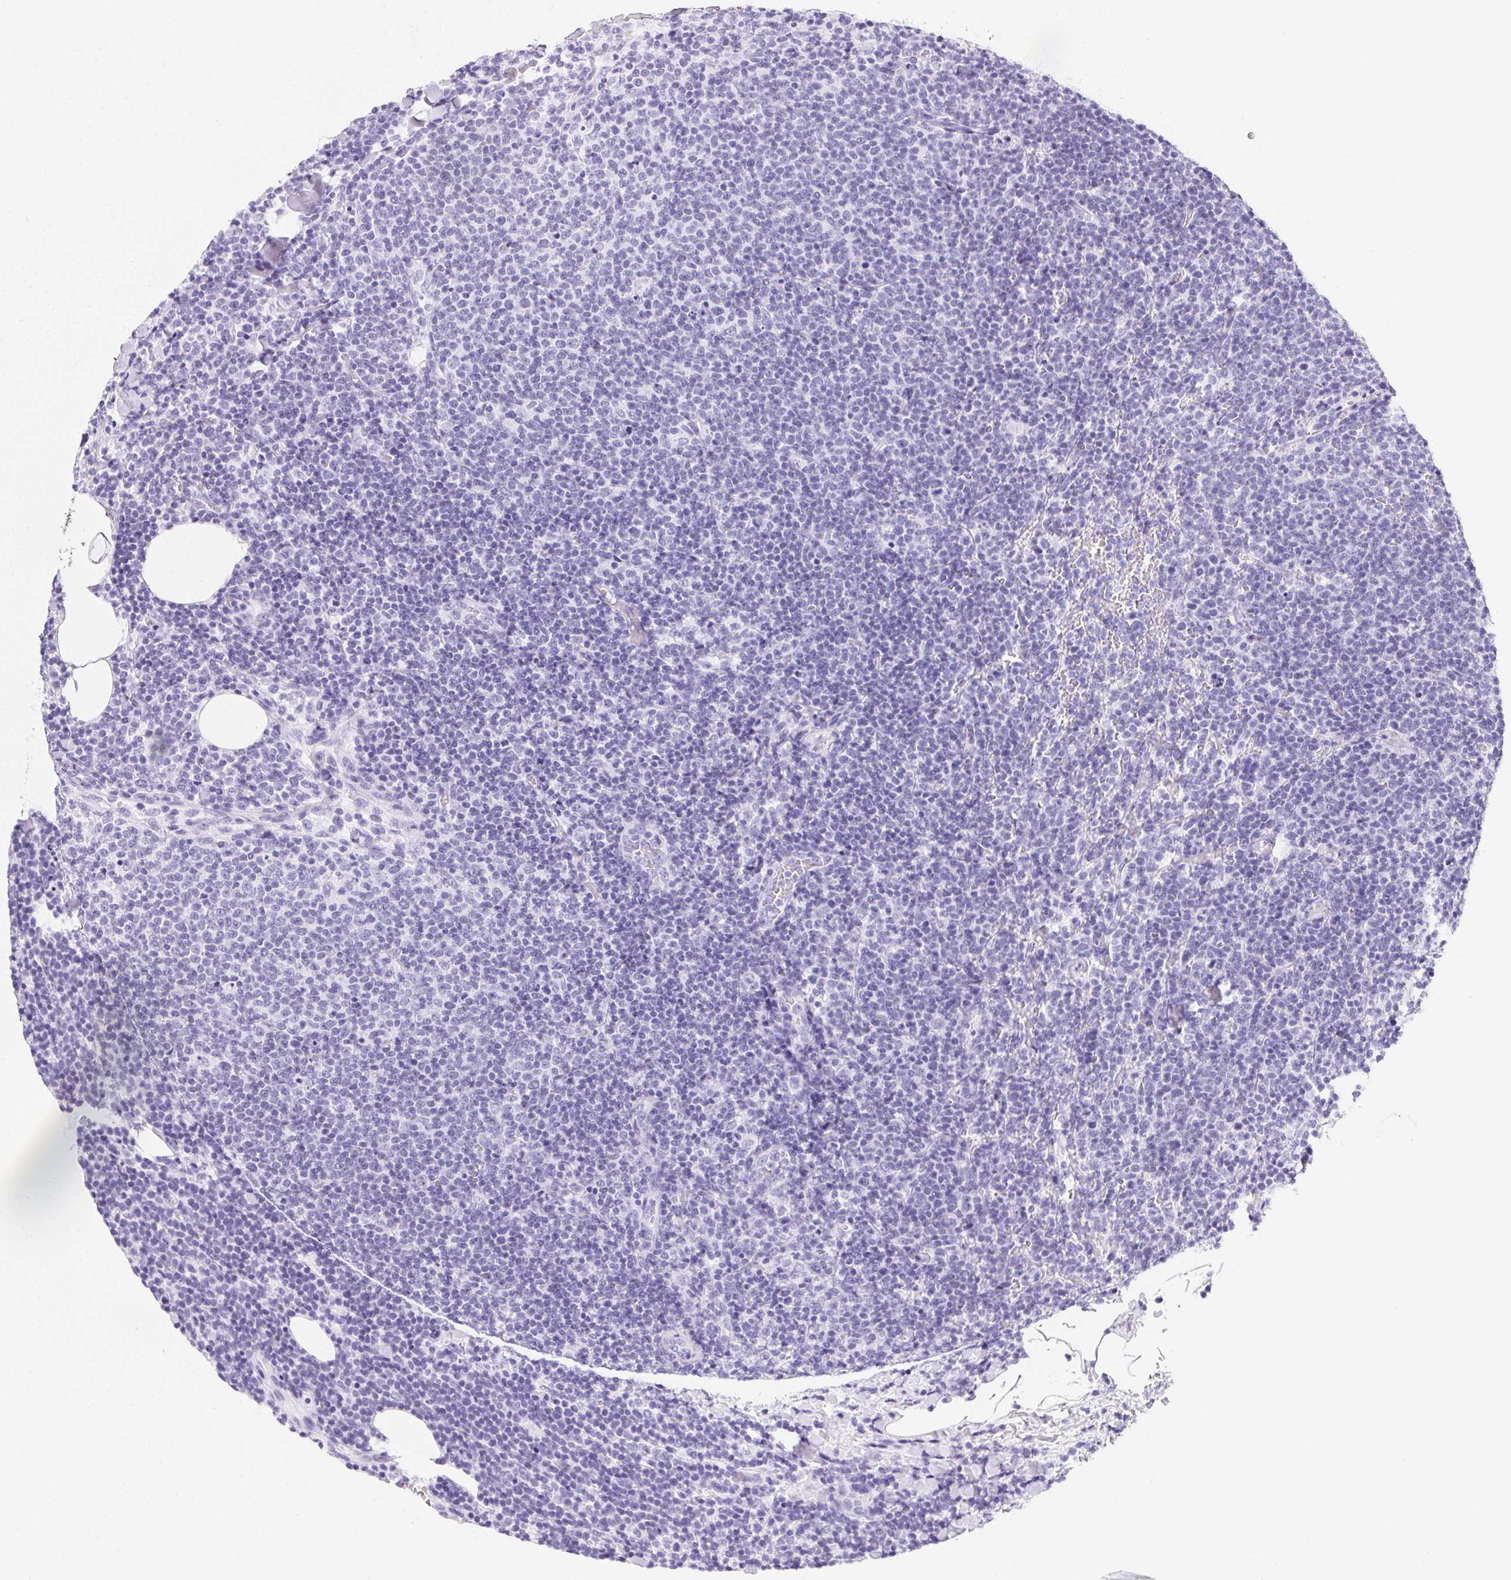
{"staining": {"intensity": "negative", "quantity": "none", "location": "none"}, "tissue": "lymphoma", "cell_type": "Tumor cells", "image_type": "cancer", "snomed": [{"axis": "morphology", "description": "Malignant lymphoma, non-Hodgkin's type, High grade"}, {"axis": "topography", "description": "Lymph node"}], "caption": "High-grade malignant lymphoma, non-Hodgkin's type was stained to show a protein in brown. There is no significant expression in tumor cells.", "gene": "ASGR2", "patient": {"sex": "male", "age": 61}}